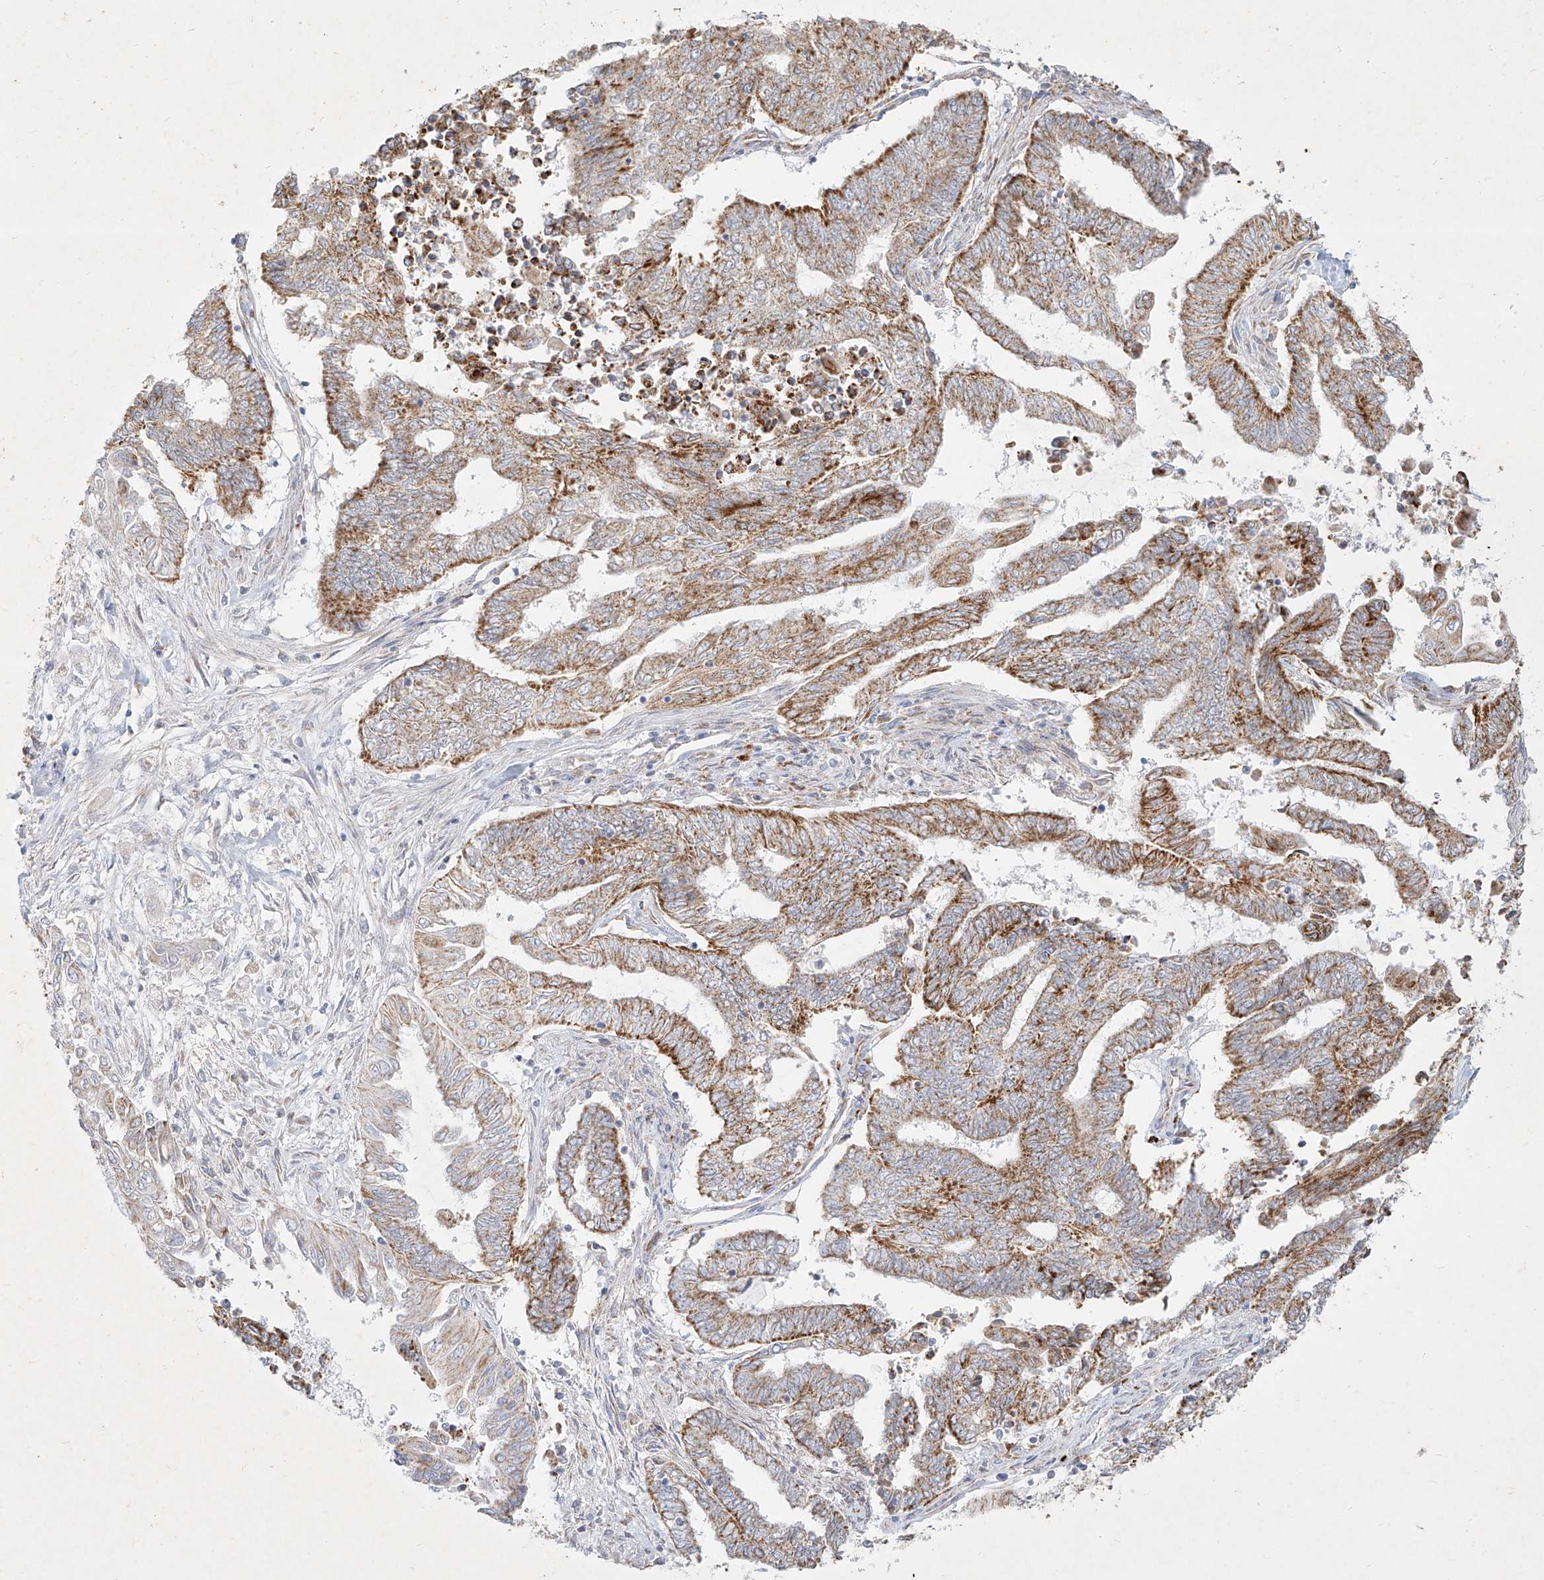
{"staining": {"intensity": "moderate", "quantity": "25%-75%", "location": "cytoplasmic/membranous"}, "tissue": "endometrial cancer", "cell_type": "Tumor cells", "image_type": "cancer", "snomed": [{"axis": "morphology", "description": "Adenocarcinoma, NOS"}, {"axis": "topography", "description": "Uterus"}, {"axis": "topography", "description": "Endometrium"}], "caption": "DAB immunohistochemical staining of endometrial cancer (adenocarcinoma) exhibits moderate cytoplasmic/membranous protein staining in approximately 25%-75% of tumor cells.", "gene": "MTX2", "patient": {"sex": "female", "age": 70}}